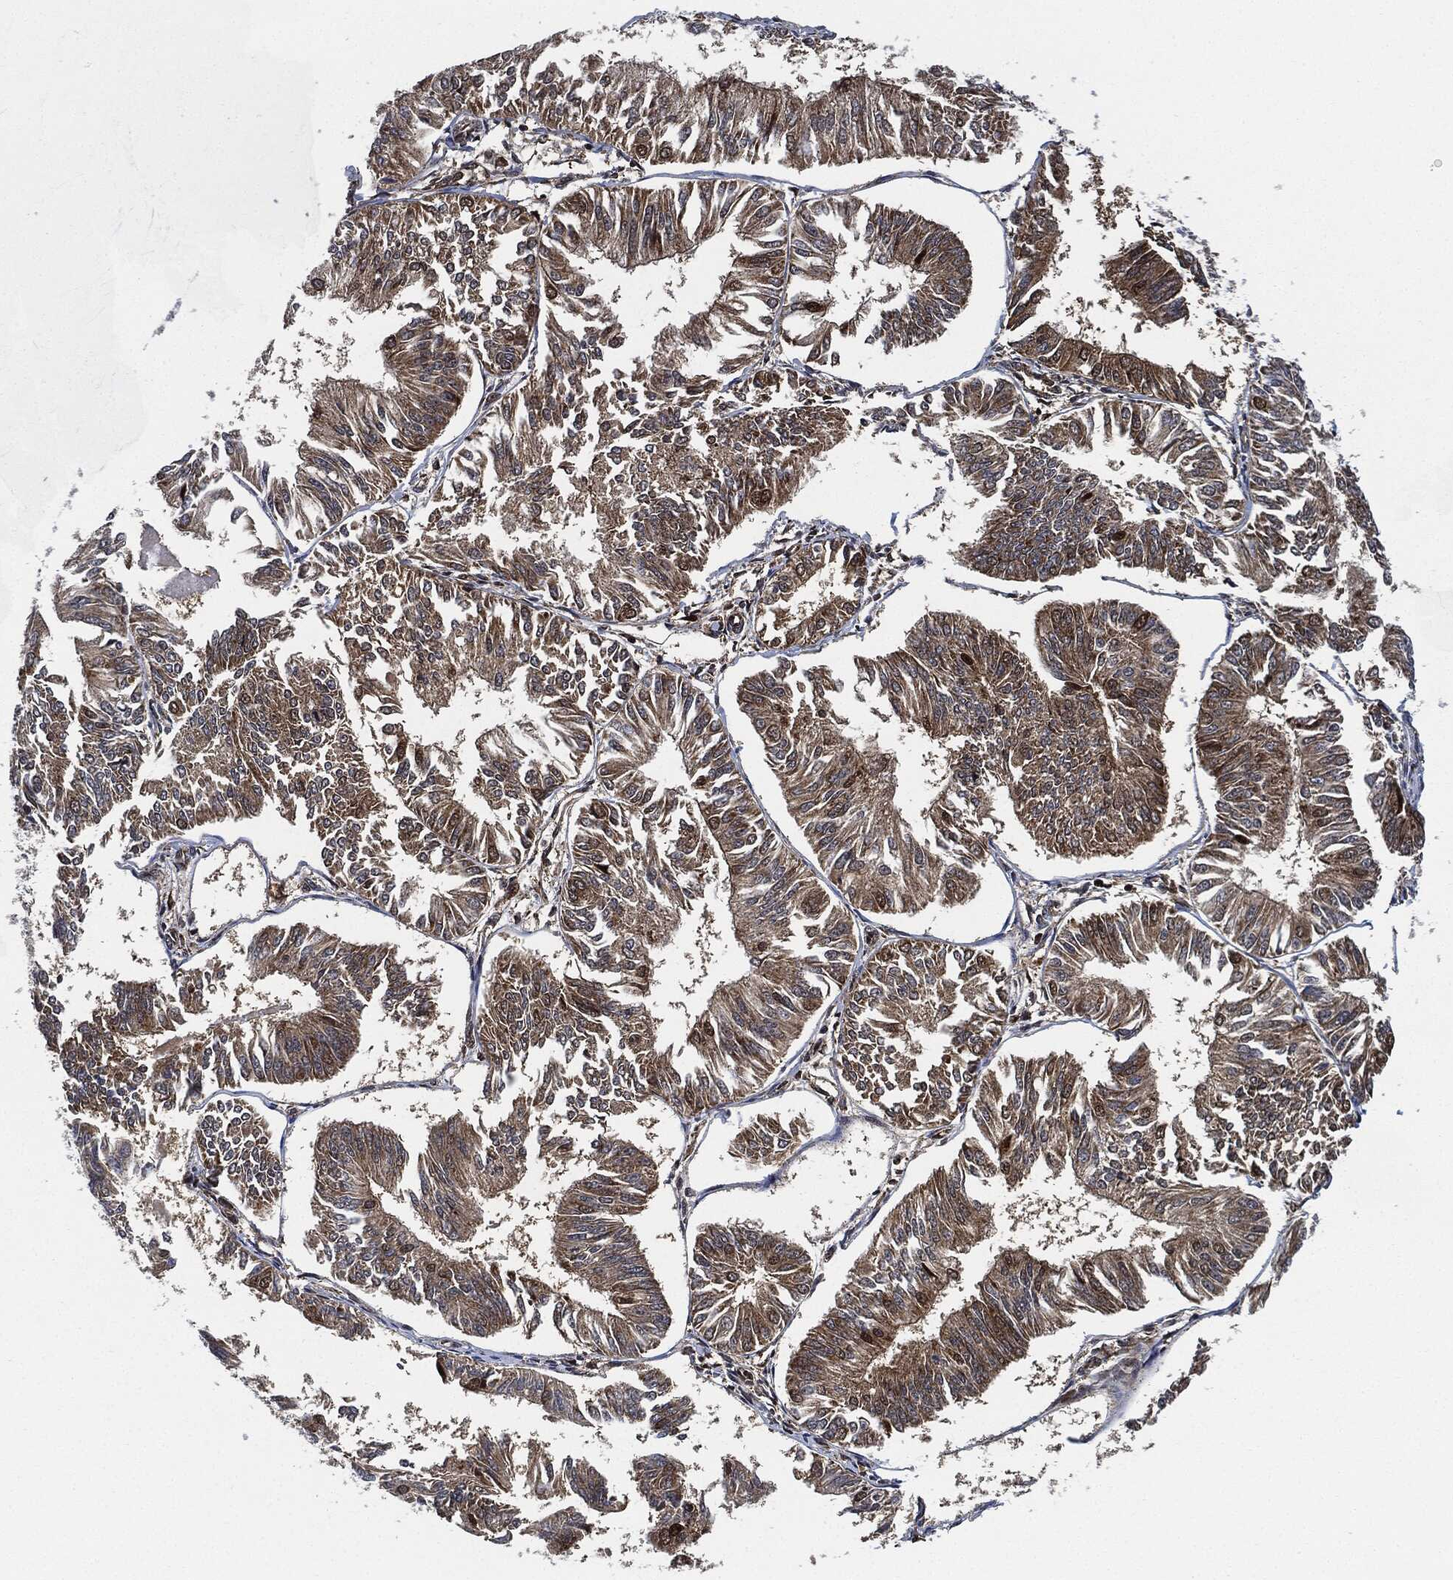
{"staining": {"intensity": "weak", "quantity": "25%-75%", "location": "cytoplasmic/membranous"}, "tissue": "endometrial cancer", "cell_type": "Tumor cells", "image_type": "cancer", "snomed": [{"axis": "morphology", "description": "Adenocarcinoma, NOS"}, {"axis": "topography", "description": "Endometrium"}], "caption": "Endometrial adenocarcinoma was stained to show a protein in brown. There is low levels of weak cytoplasmic/membranous expression in about 25%-75% of tumor cells.", "gene": "RNASEL", "patient": {"sex": "female", "age": 58}}